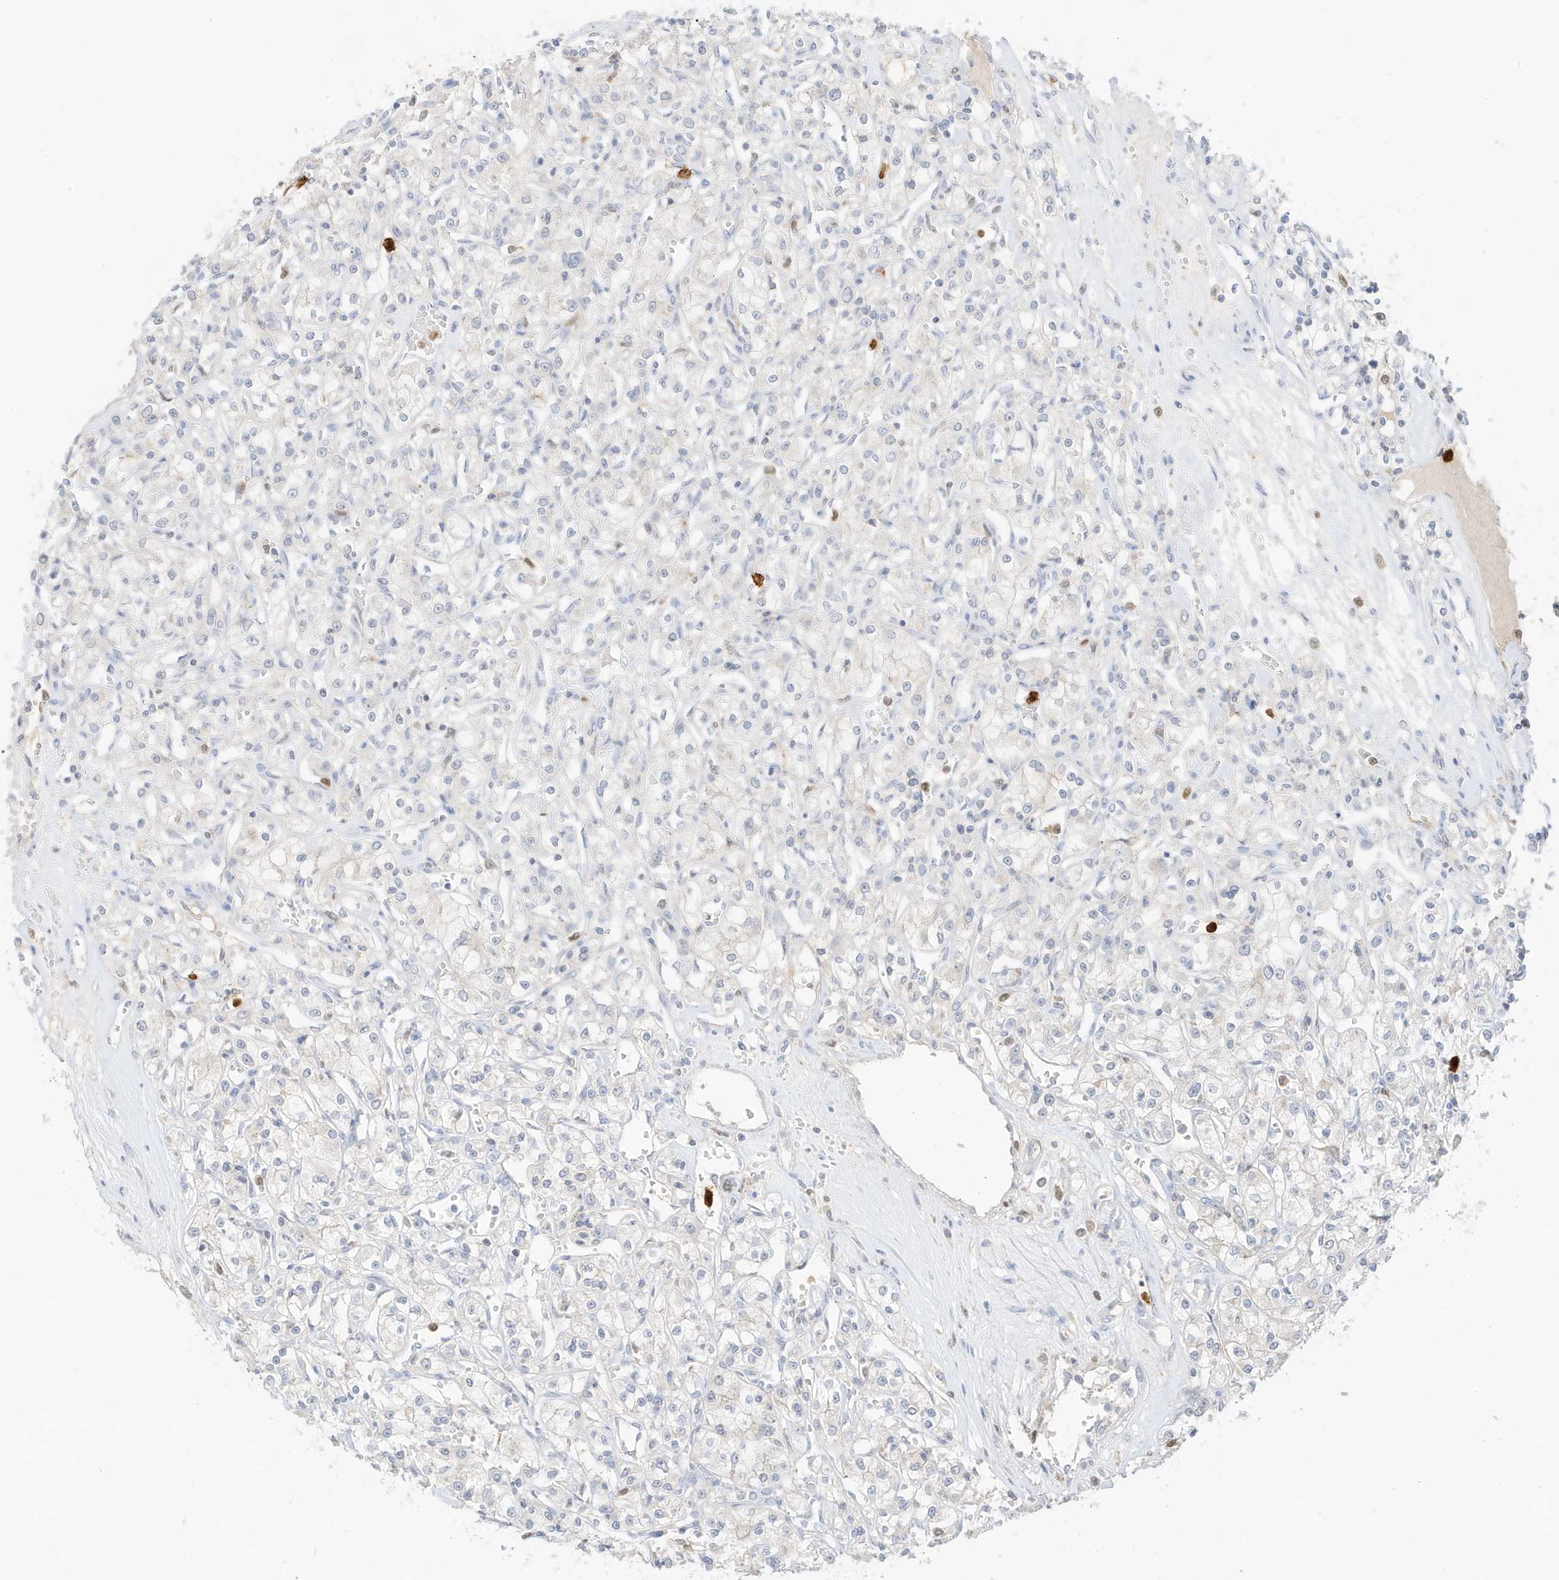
{"staining": {"intensity": "negative", "quantity": "none", "location": "none"}, "tissue": "renal cancer", "cell_type": "Tumor cells", "image_type": "cancer", "snomed": [{"axis": "morphology", "description": "Adenocarcinoma, NOS"}, {"axis": "topography", "description": "Kidney"}], "caption": "Immunohistochemical staining of human renal cancer exhibits no significant staining in tumor cells.", "gene": "GCA", "patient": {"sex": "female", "age": 59}}